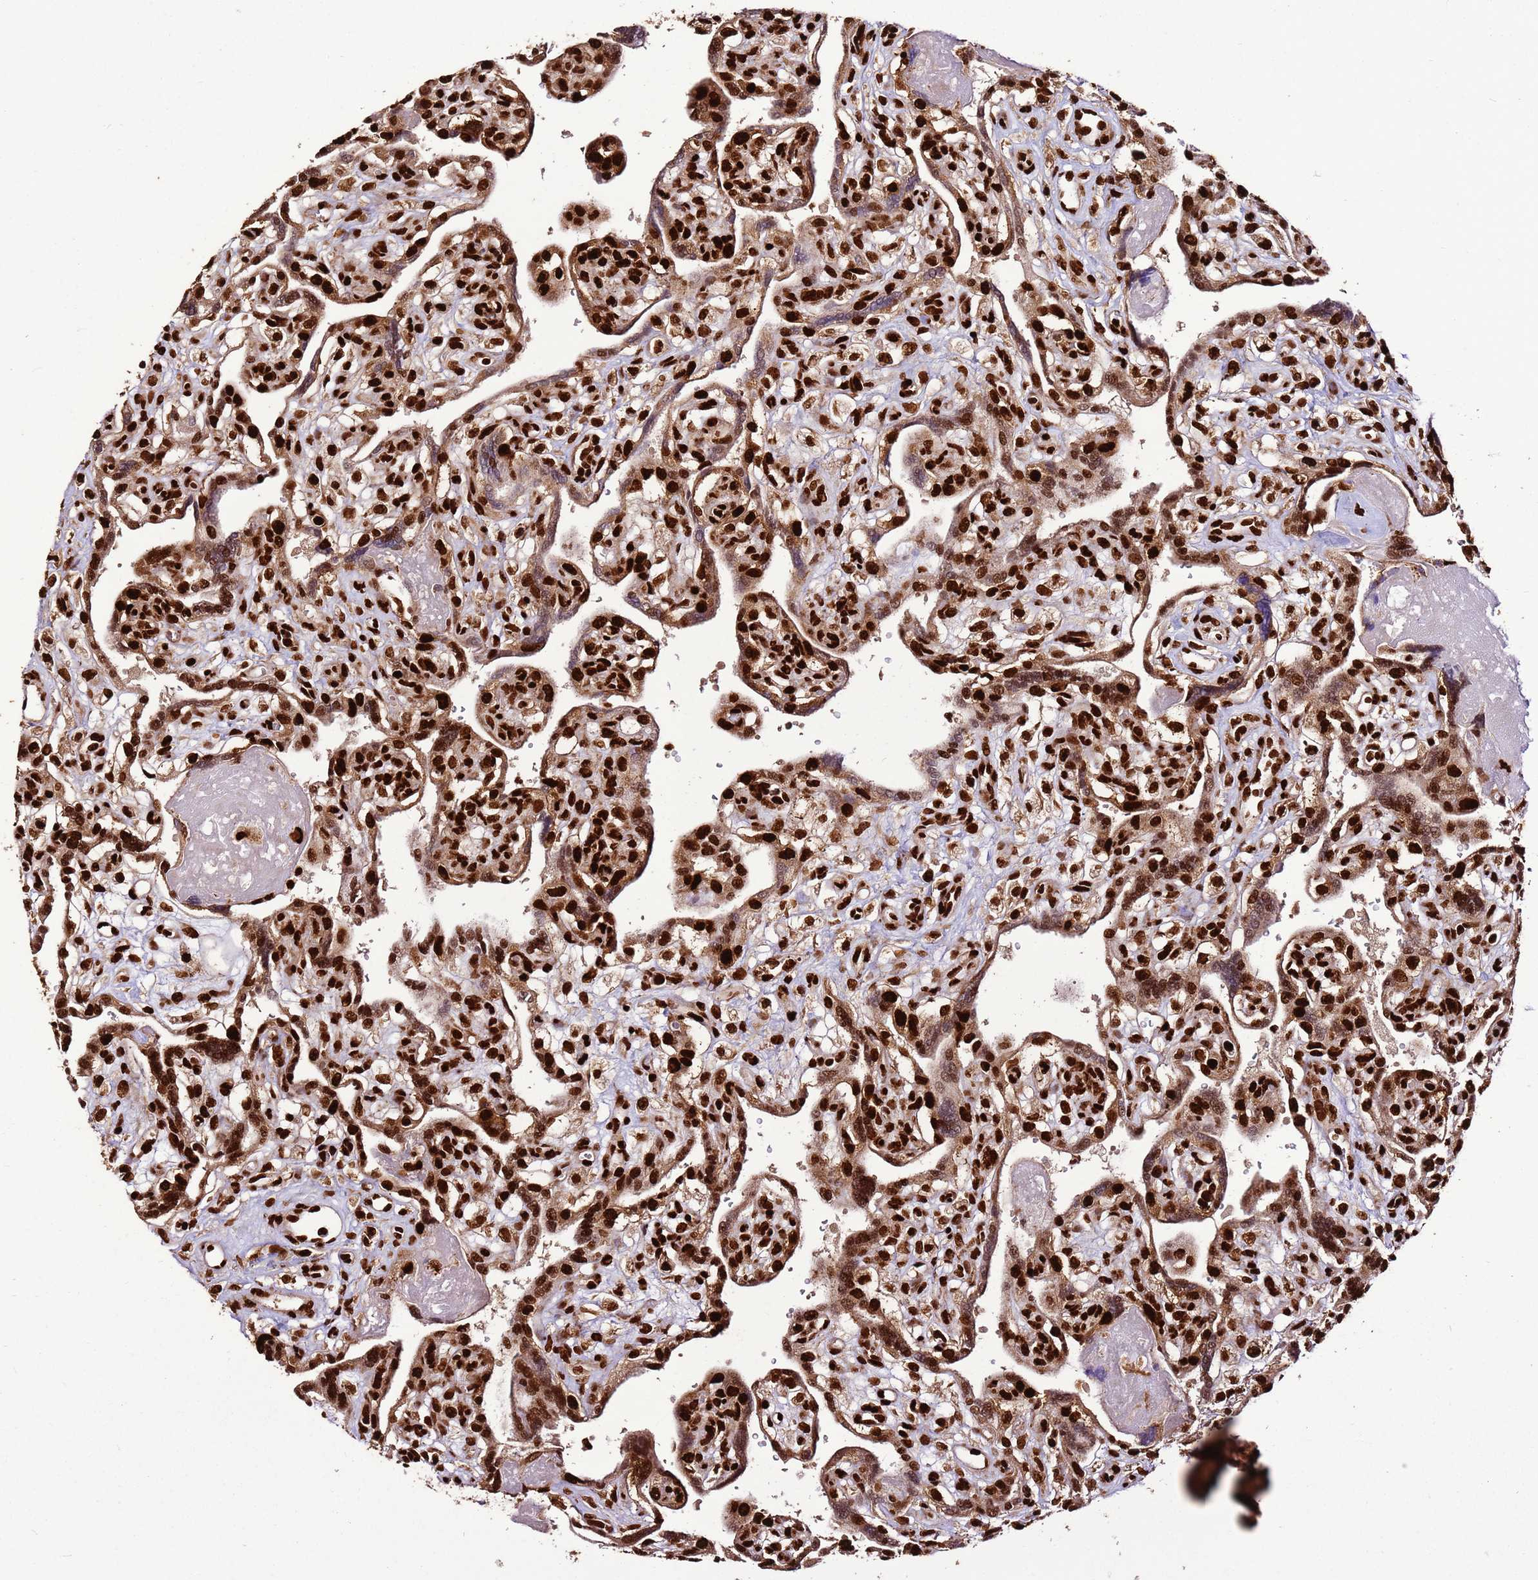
{"staining": {"intensity": "strong", "quantity": ">75%", "location": "cytoplasmic/membranous,nuclear"}, "tissue": "placenta", "cell_type": "Decidual cells", "image_type": "normal", "snomed": [{"axis": "morphology", "description": "Normal tissue, NOS"}, {"axis": "topography", "description": "Placenta"}], "caption": "Protein expression analysis of unremarkable human placenta reveals strong cytoplasmic/membranous,nuclear positivity in about >75% of decidual cells. (DAB = brown stain, brightfield microscopy at high magnification).", "gene": "HNRNPAB", "patient": {"sex": "female", "age": 39}}